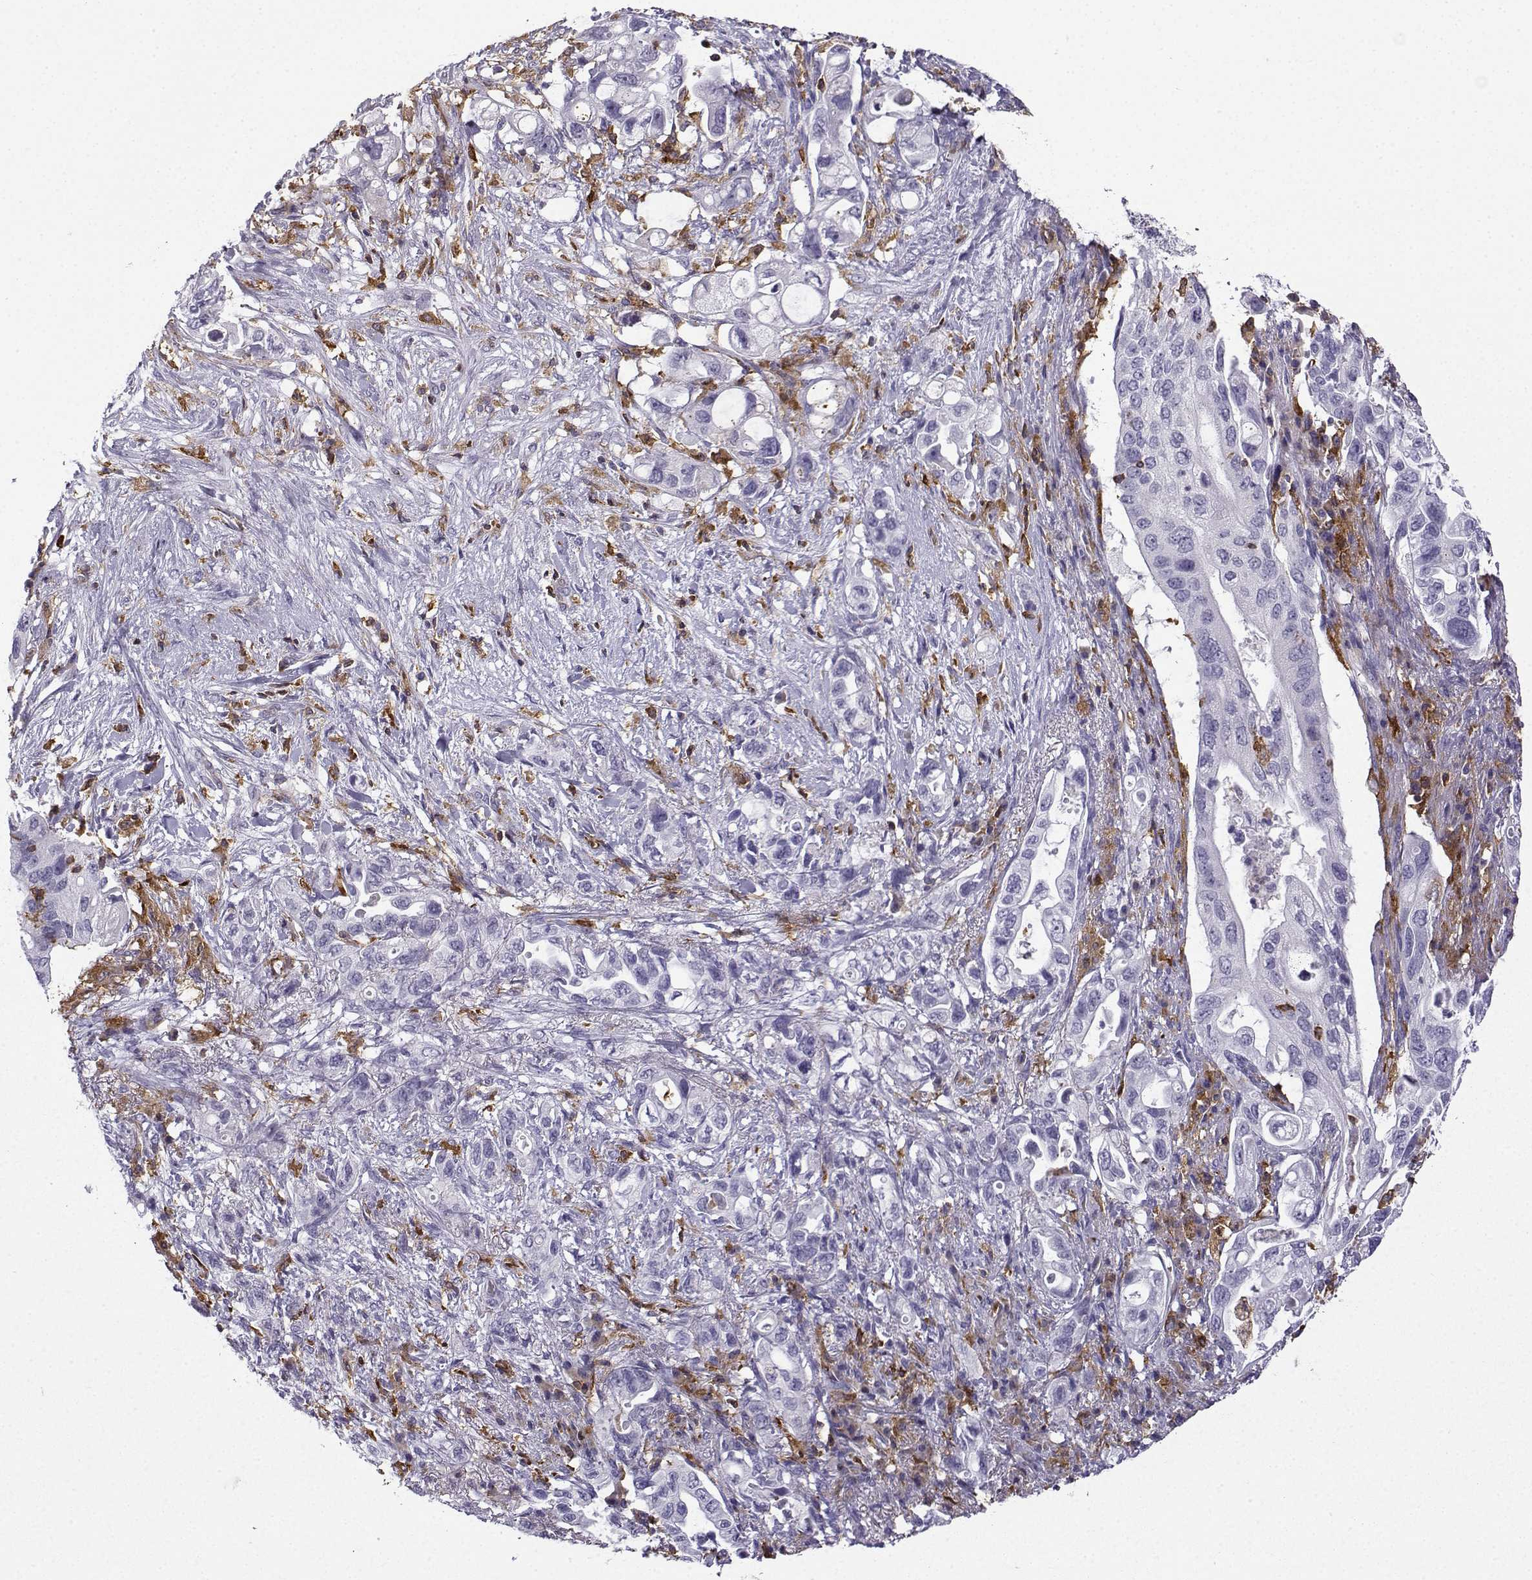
{"staining": {"intensity": "negative", "quantity": "none", "location": "none"}, "tissue": "pancreatic cancer", "cell_type": "Tumor cells", "image_type": "cancer", "snomed": [{"axis": "morphology", "description": "Adenocarcinoma, NOS"}, {"axis": "topography", "description": "Pancreas"}], "caption": "Pancreatic adenocarcinoma was stained to show a protein in brown. There is no significant expression in tumor cells.", "gene": "DOCK10", "patient": {"sex": "female", "age": 72}}